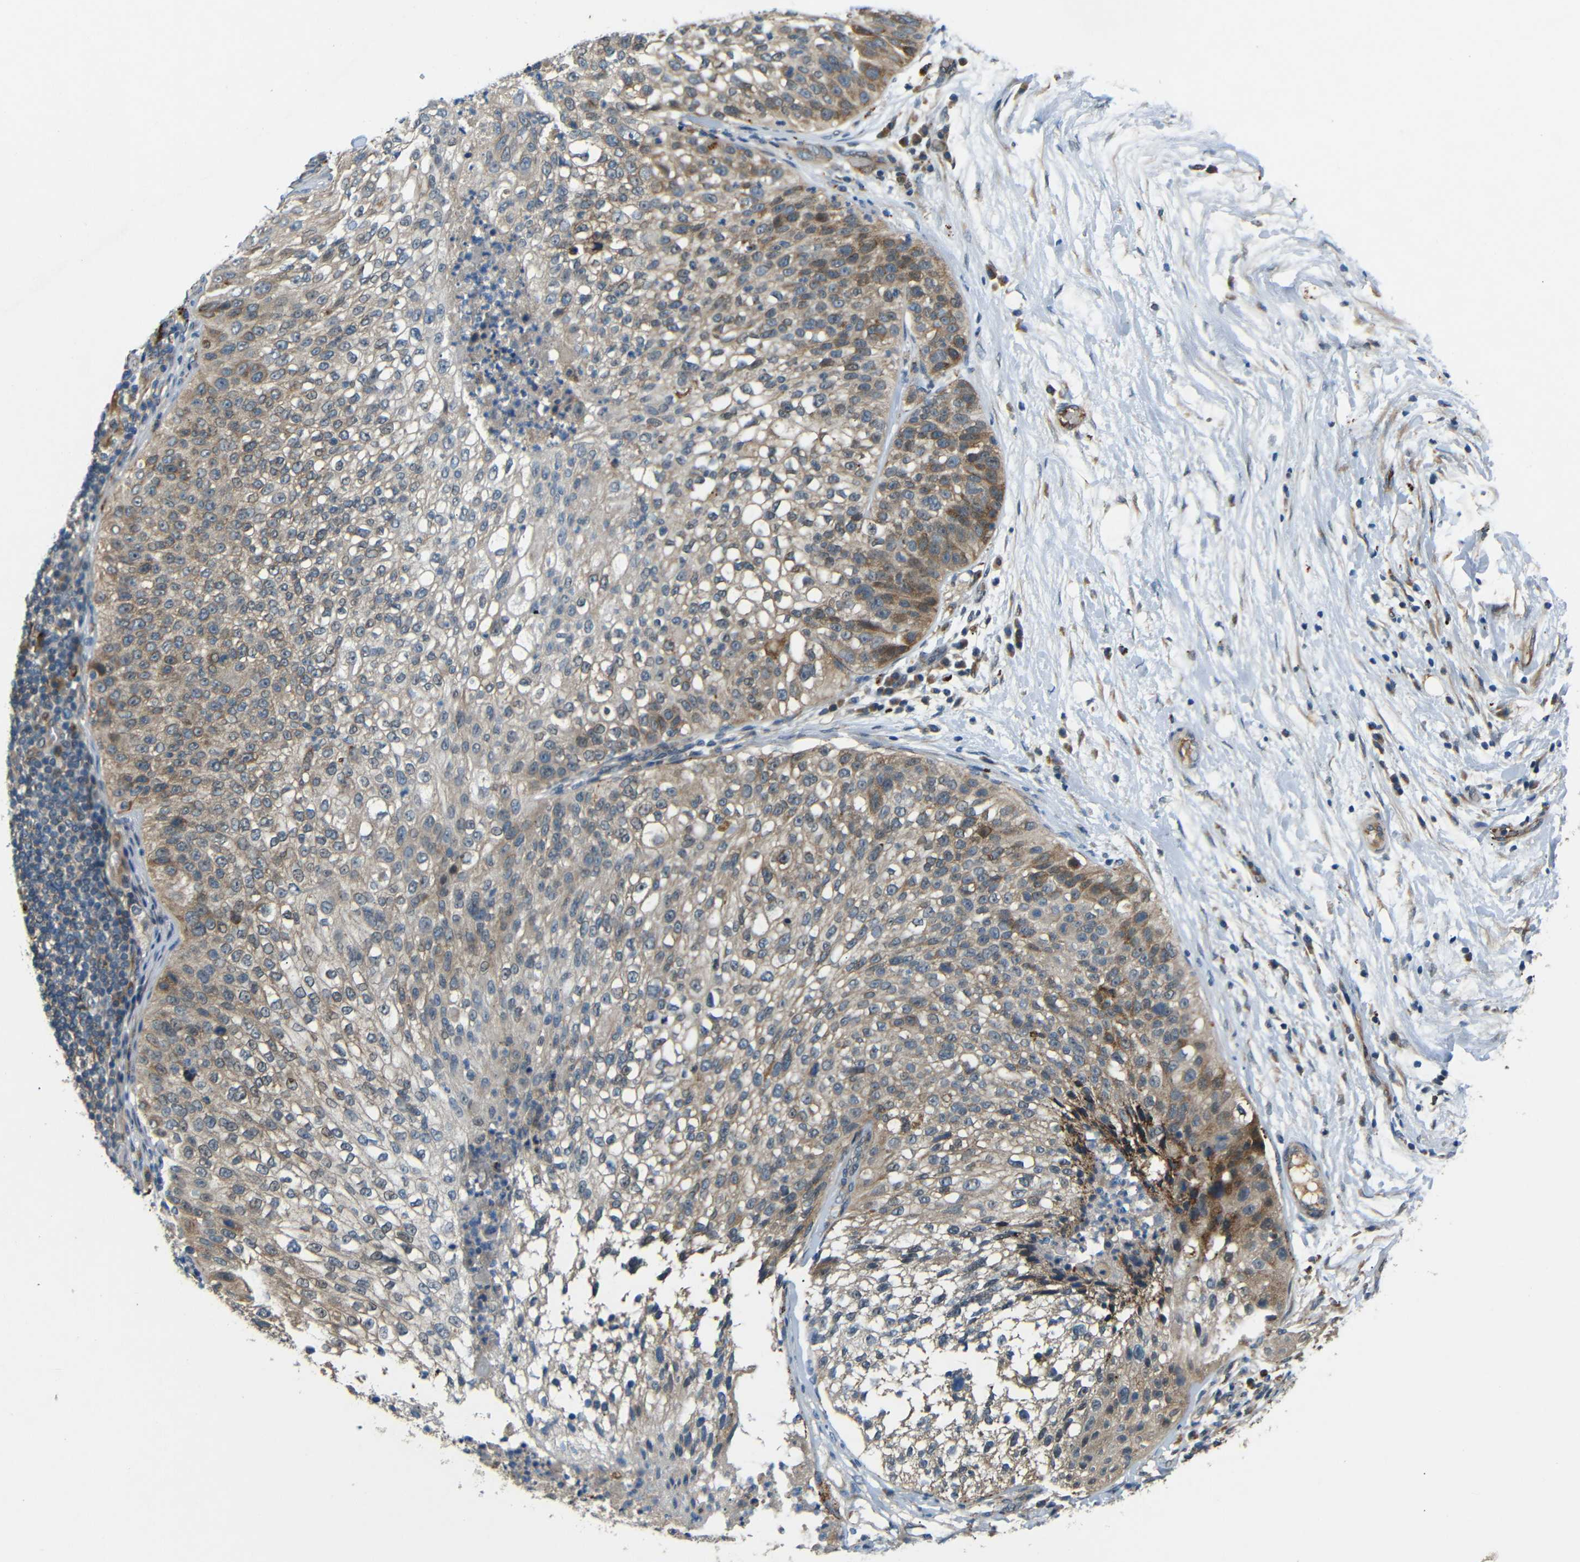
{"staining": {"intensity": "weak", "quantity": ">75%", "location": "cytoplasmic/membranous"}, "tissue": "lung cancer", "cell_type": "Tumor cells", "image_type": "cancer", "snomed": [{"axis": "morphology", "description": "Inflammation, NOS"}, {"axis": "morphology", "description": "Squamous cell carcinoma, NOS"}, {"axis": "topography", "description": "Lymph node"}, {"axis": "topography", "description": "Soft tissue"}, {"axis": "topography", "description": "Lung"}], "caption": "Protein analysis of lung cancer (squamous cell carcinoma) tissue exhibits weak cytoplasmic/membranous expression in approximately >75% of tumor cells.", "gene": "ATP7A", "patient": {"sex": "male", "age": 66}}